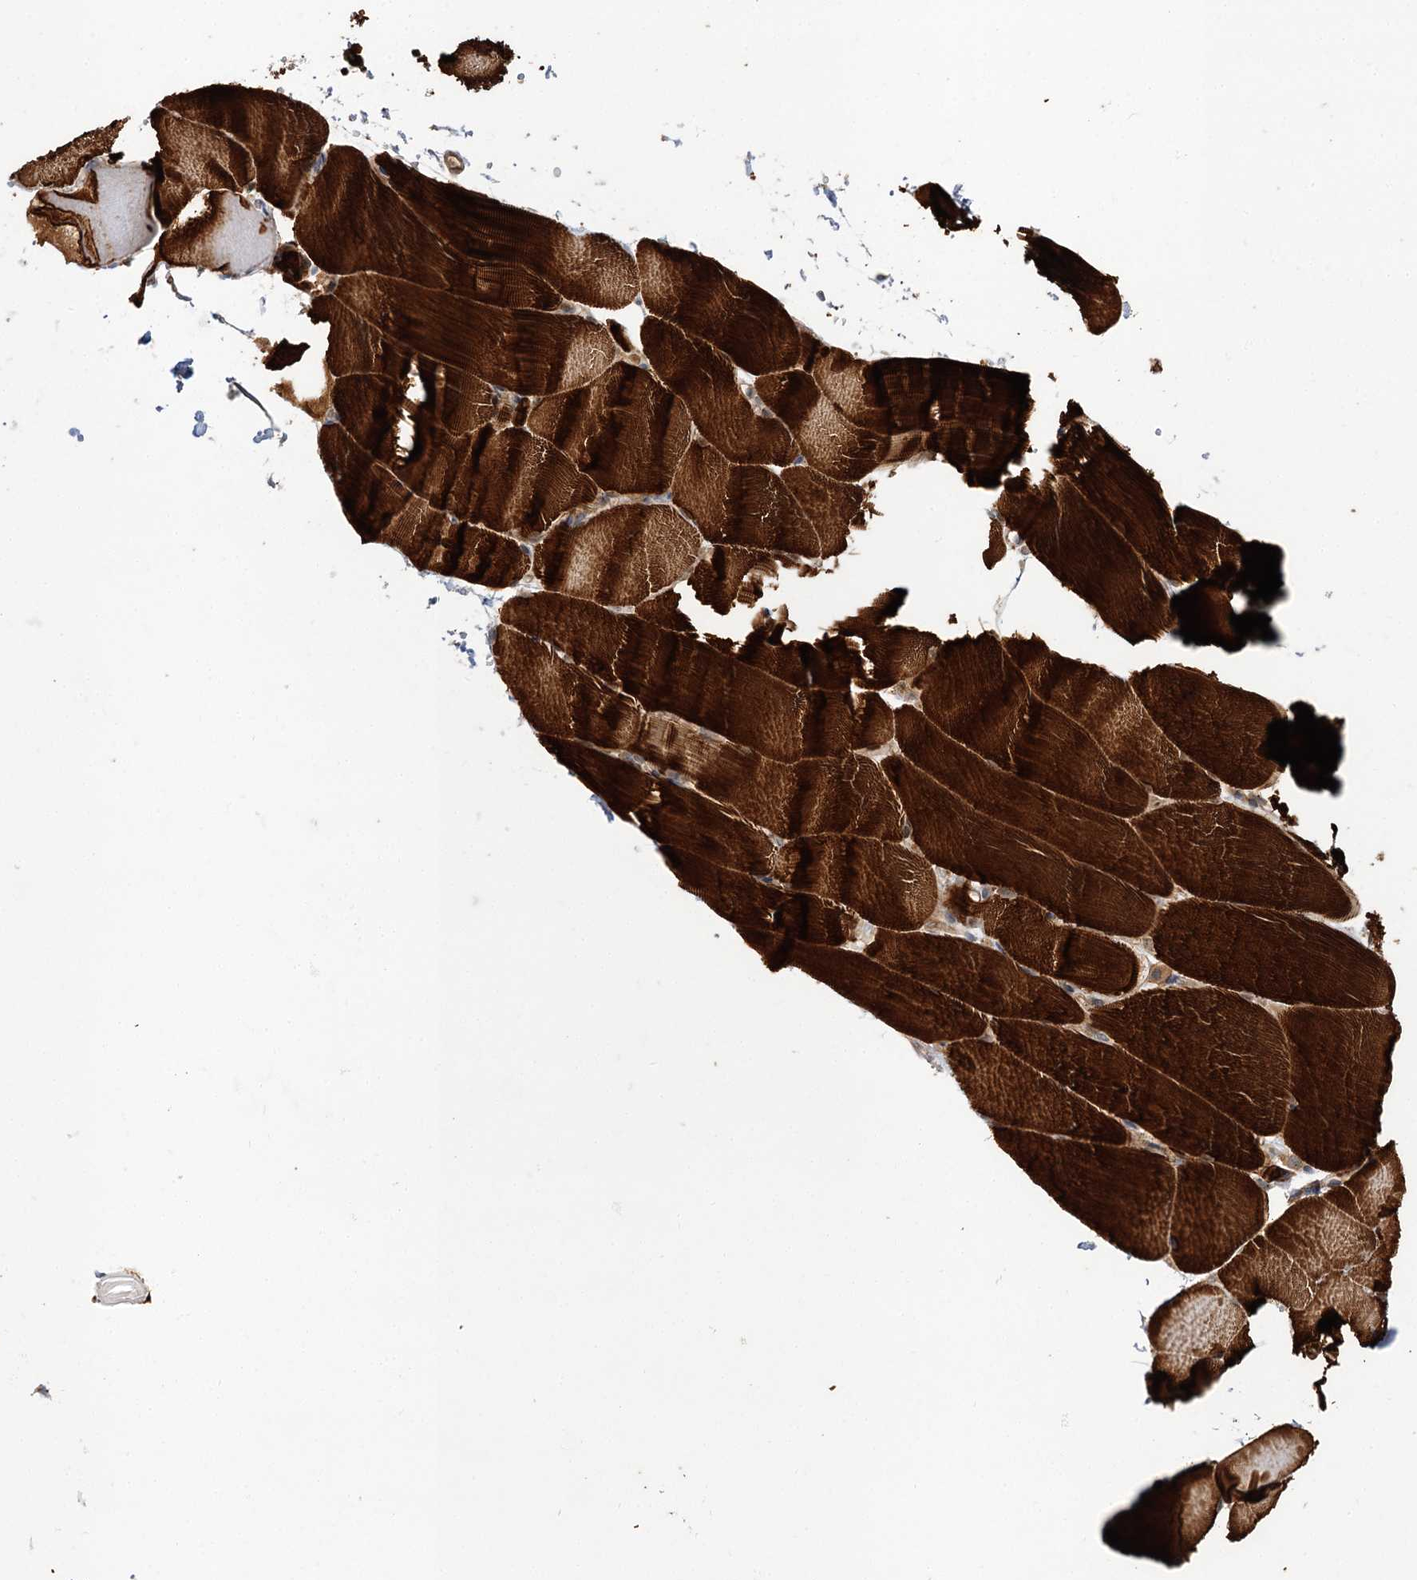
{"staining": {"intensity": "strong", "quantity": ">75%", "location": "cytoplasmic/membranous"}, "tissue": "skeletal muscle", "cell_type": "Myocytes", "image_type": "normal", "snomed": [{"axis": "morphology", "description": "Normal tissue, NOS"}, {"axis": "topography", "description": "Skeletal muscle"}, {"axis": "topography", "description": "Parathyroid gland"}], "caption": "Myocytes demonstrate high levels of strong cytoplasmic/membranous staining in approximately >75% of cells in normal human skeletal muscle.", "gene": "FBXW8", "patient": {"sex": "female", "age": 37}}